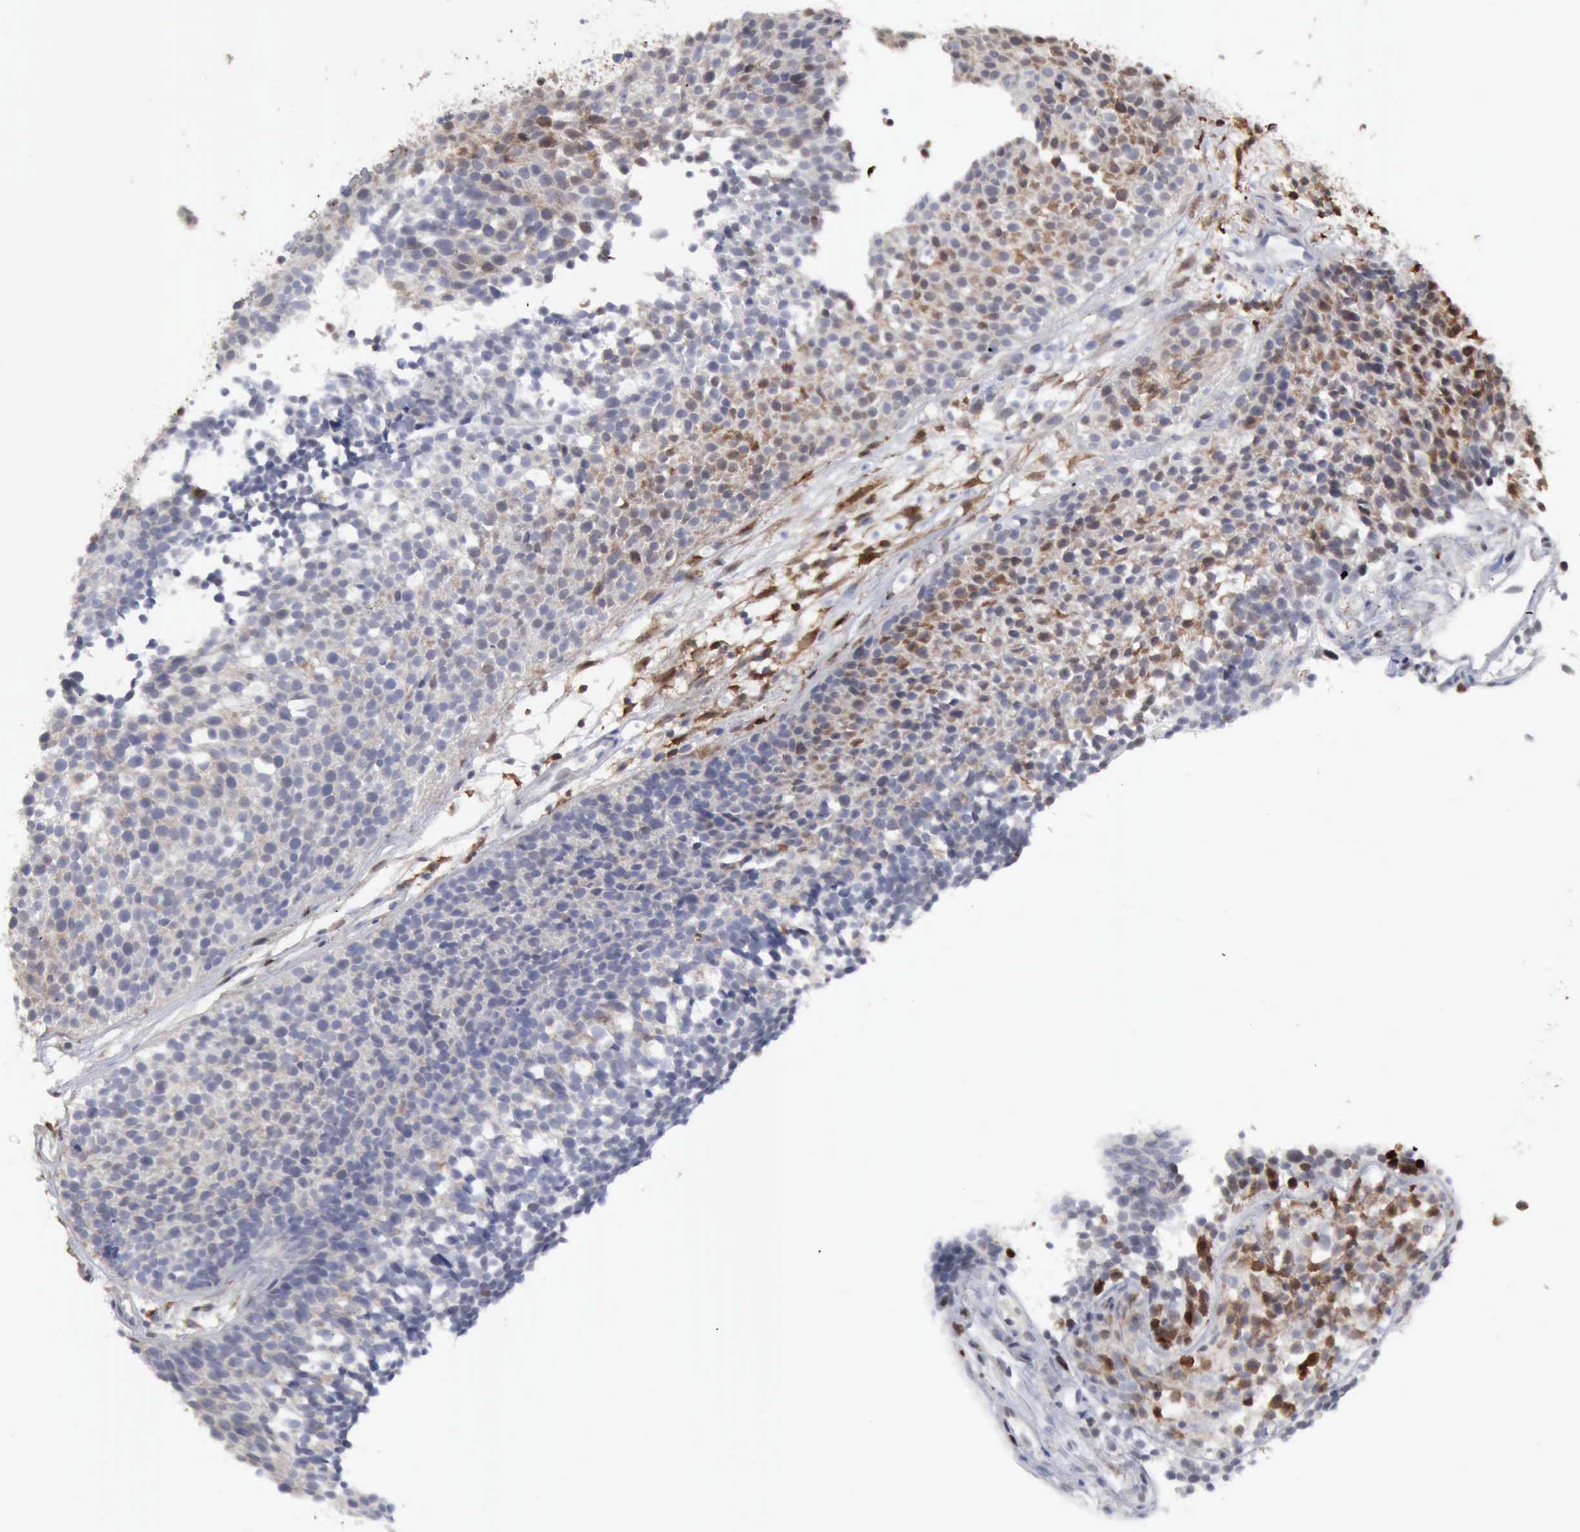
{"staining": {"intensity": "weak", "quantity": "<25%", "location": "cytoplasmic/membranous,nuclear"}, "tissue": "urothelial cancer", "cell_type": "Tumor cells", "image_type": "cancer", "snomed": [{"axis": "morphology", "description": "Urothelial carcinoma, Low grade"}, {"axis": "topography", "description": "Urinary bladder"}], "caption": "An IHC image of low-grade urothelial carcinoma is shown. There is no staining in tumor cells of low-grade urothelial carcinoma.", "gene": "STAT1", "patient": {"sex": "male", "age": 85}}